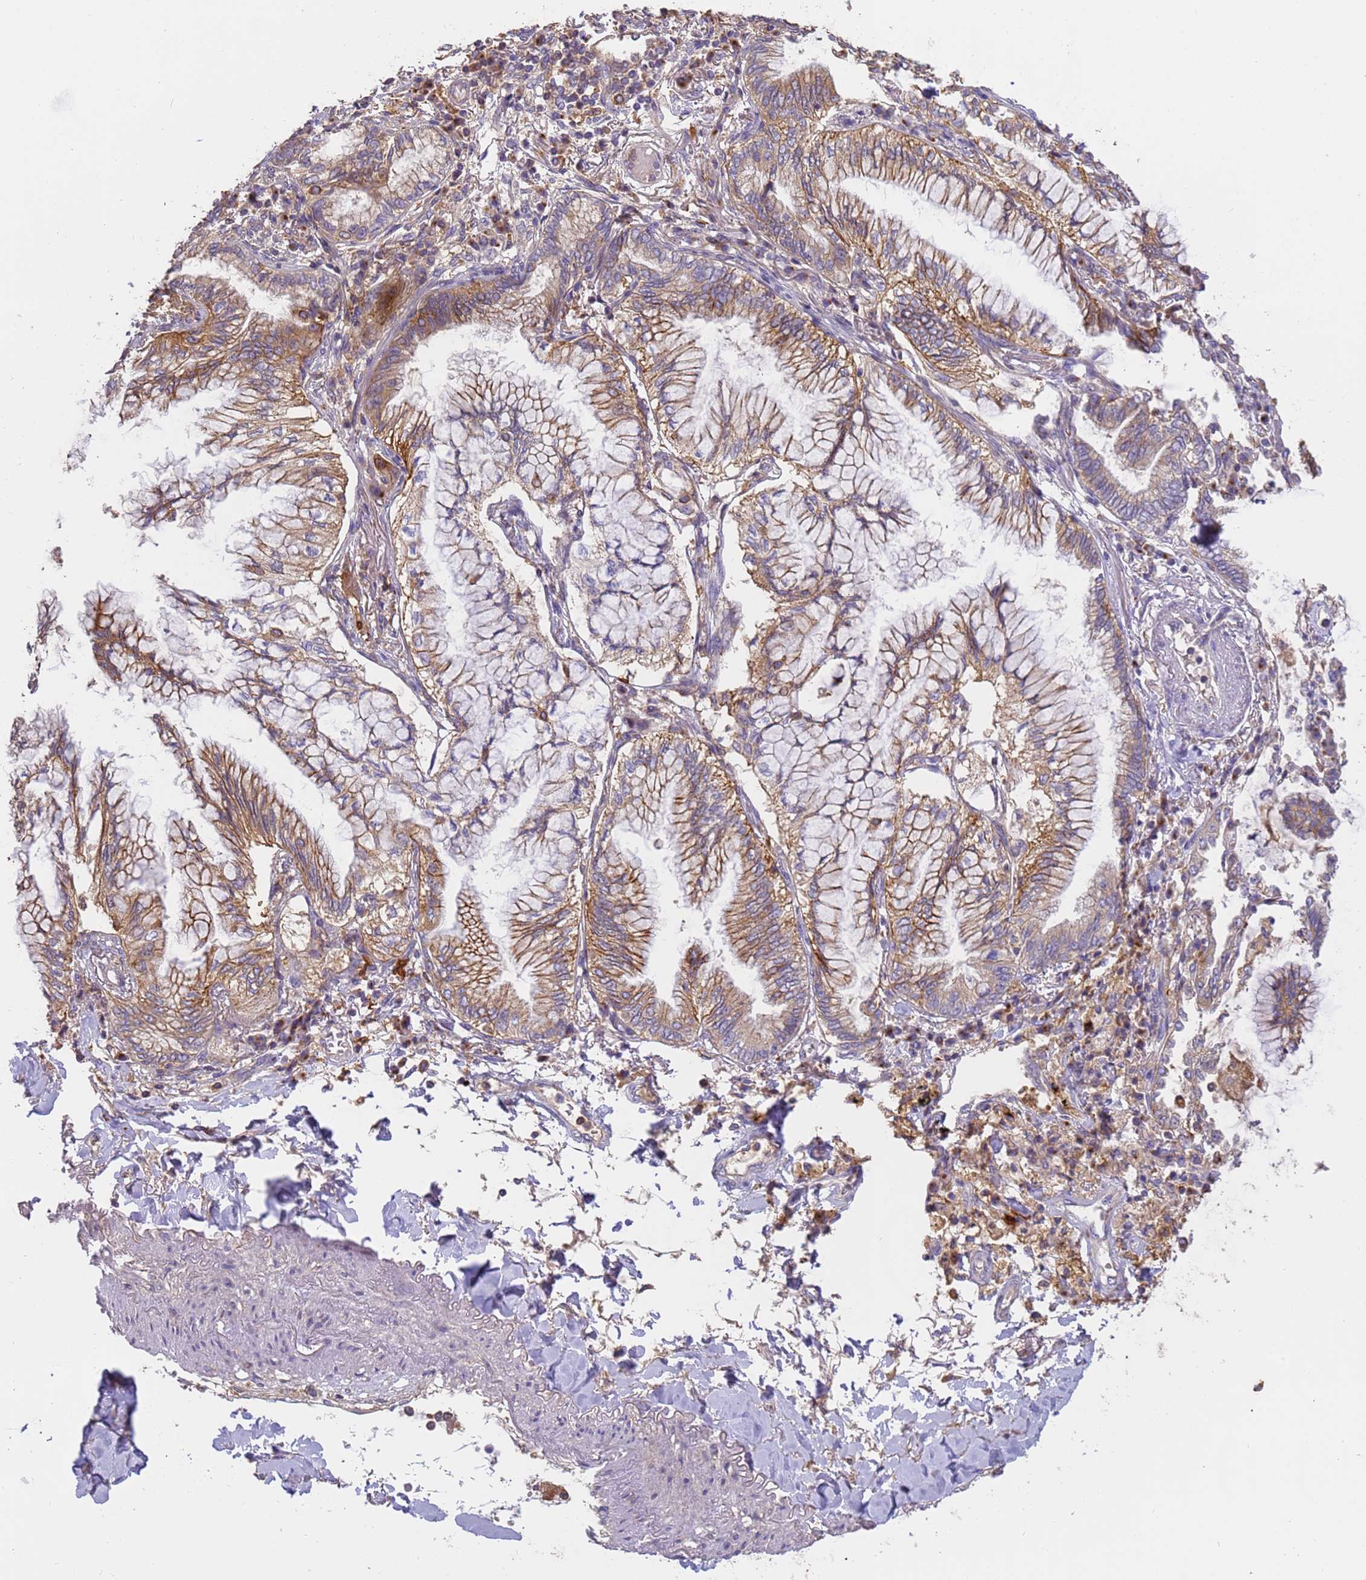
{"staining": {"intensity": "moderate", "quantity": ">75%", "location": "cytoplasmic/membranous"}, "tissue": "lung cancer", "cell_type": "Tumor cells", "image_type": "cancer", "snomed": [{"axis": "morphology", "description": "Adenocarcinoma, NOS"}, {"axis": "topography", "description": "Lung"}], "caption": "Immunohistochemistry of human lung adenocarcinoma shows medium levels of moderate cytoplasmic/membranous expression in about >75% of tumor cells.", "gene": "M6PR", "patient": {"sex": "female", "age": 70}}